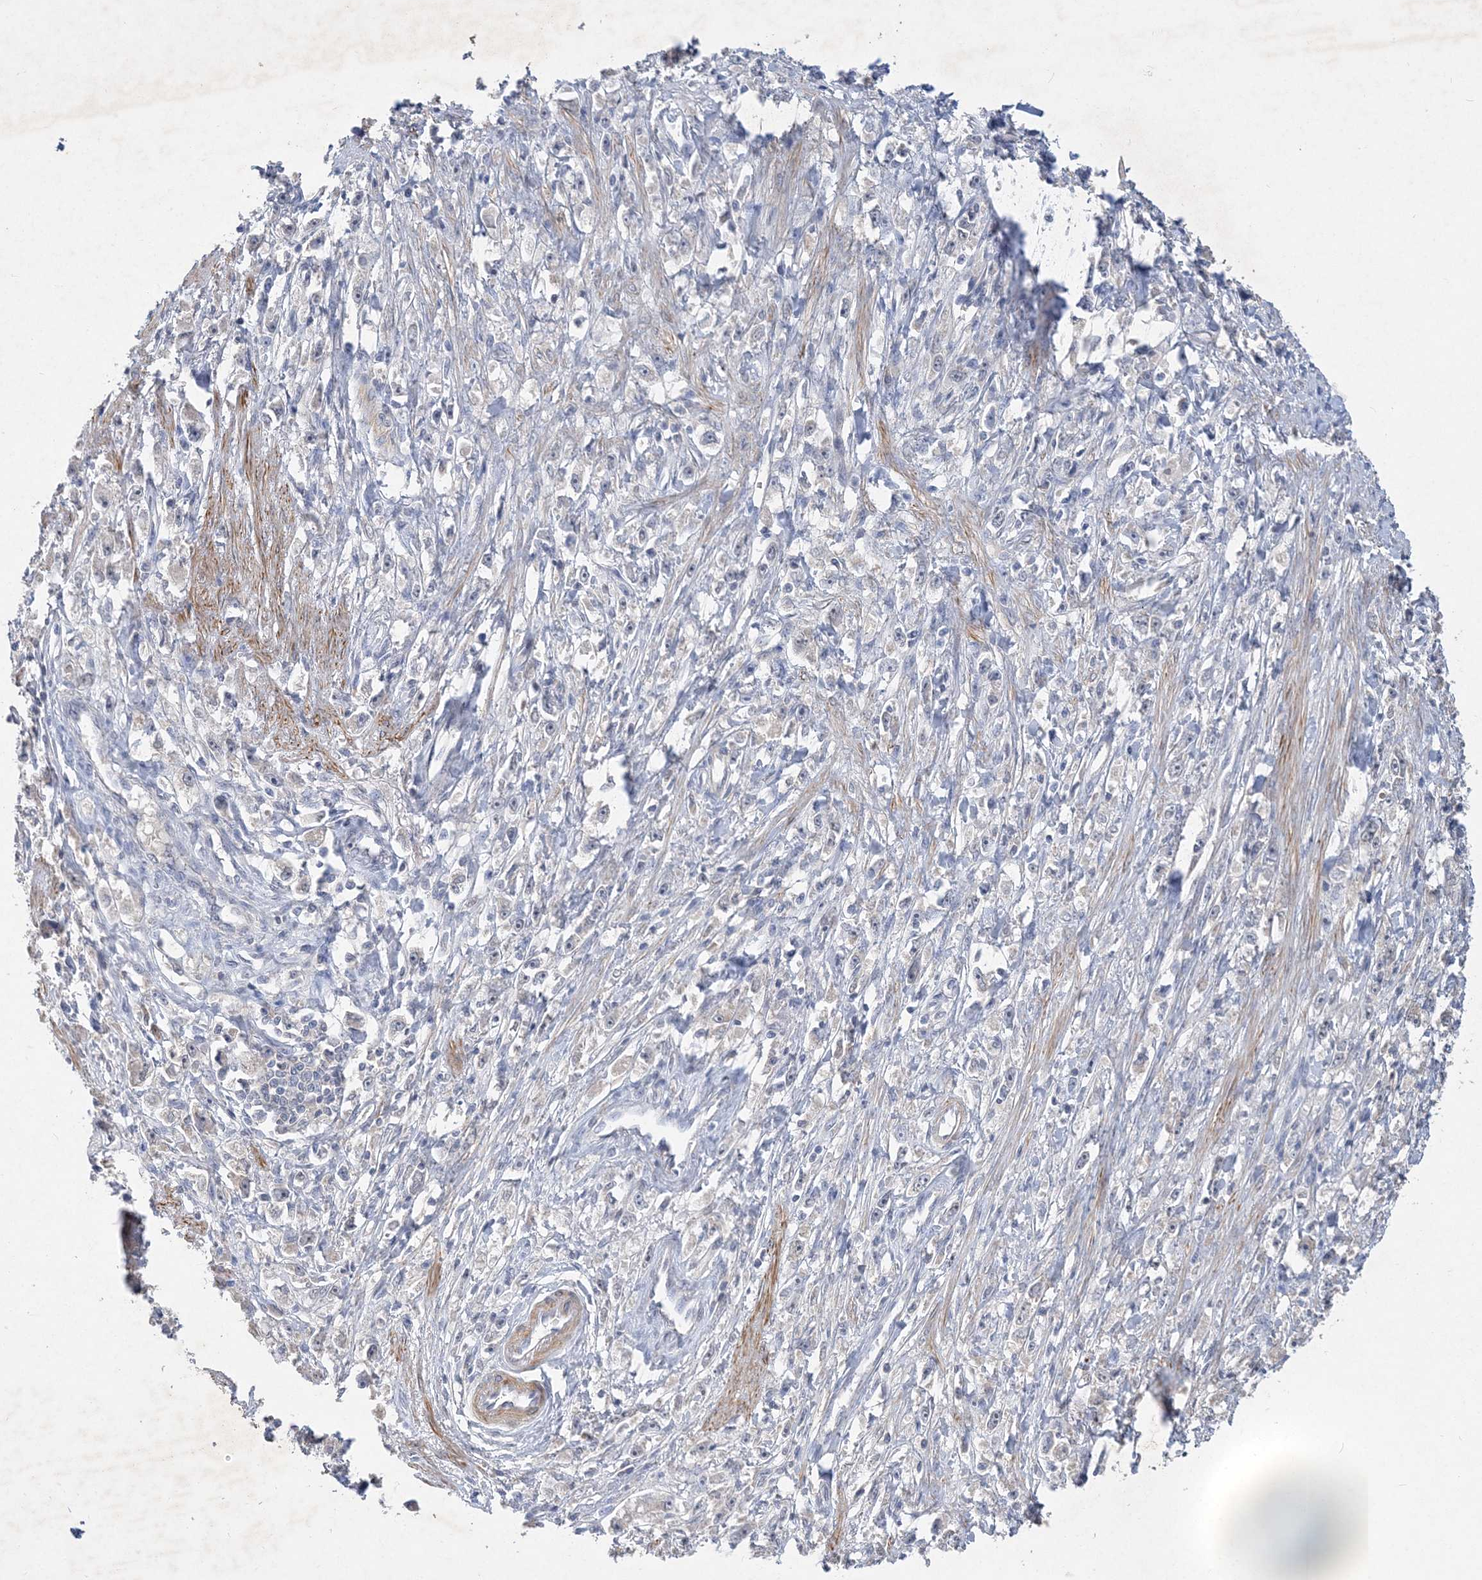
{"staining": {"intensity": "negative", "quantity": "none", "location": "none"}, "tissue": "stomach cancer", "cell_type": "Tumor cells", "image_type": "cancer", "snomed": [{"axis": "morphology", "description": "Adenocarcinoma, NOS"}, {"axis": "topography", "description": "Stomach"}], "caption": "There is no significant positivity in tumor cells of adenocarcinoma (stomach). (Stains: DAB (3,3'-diaminobenzidine) immunohistochemistry (IHC) with hematoxylin counter stain, Microscopy: brightfield microscopy at high magnification).", "gene": "C11orf58", "patient": {"sex": "female", "age": 59}}